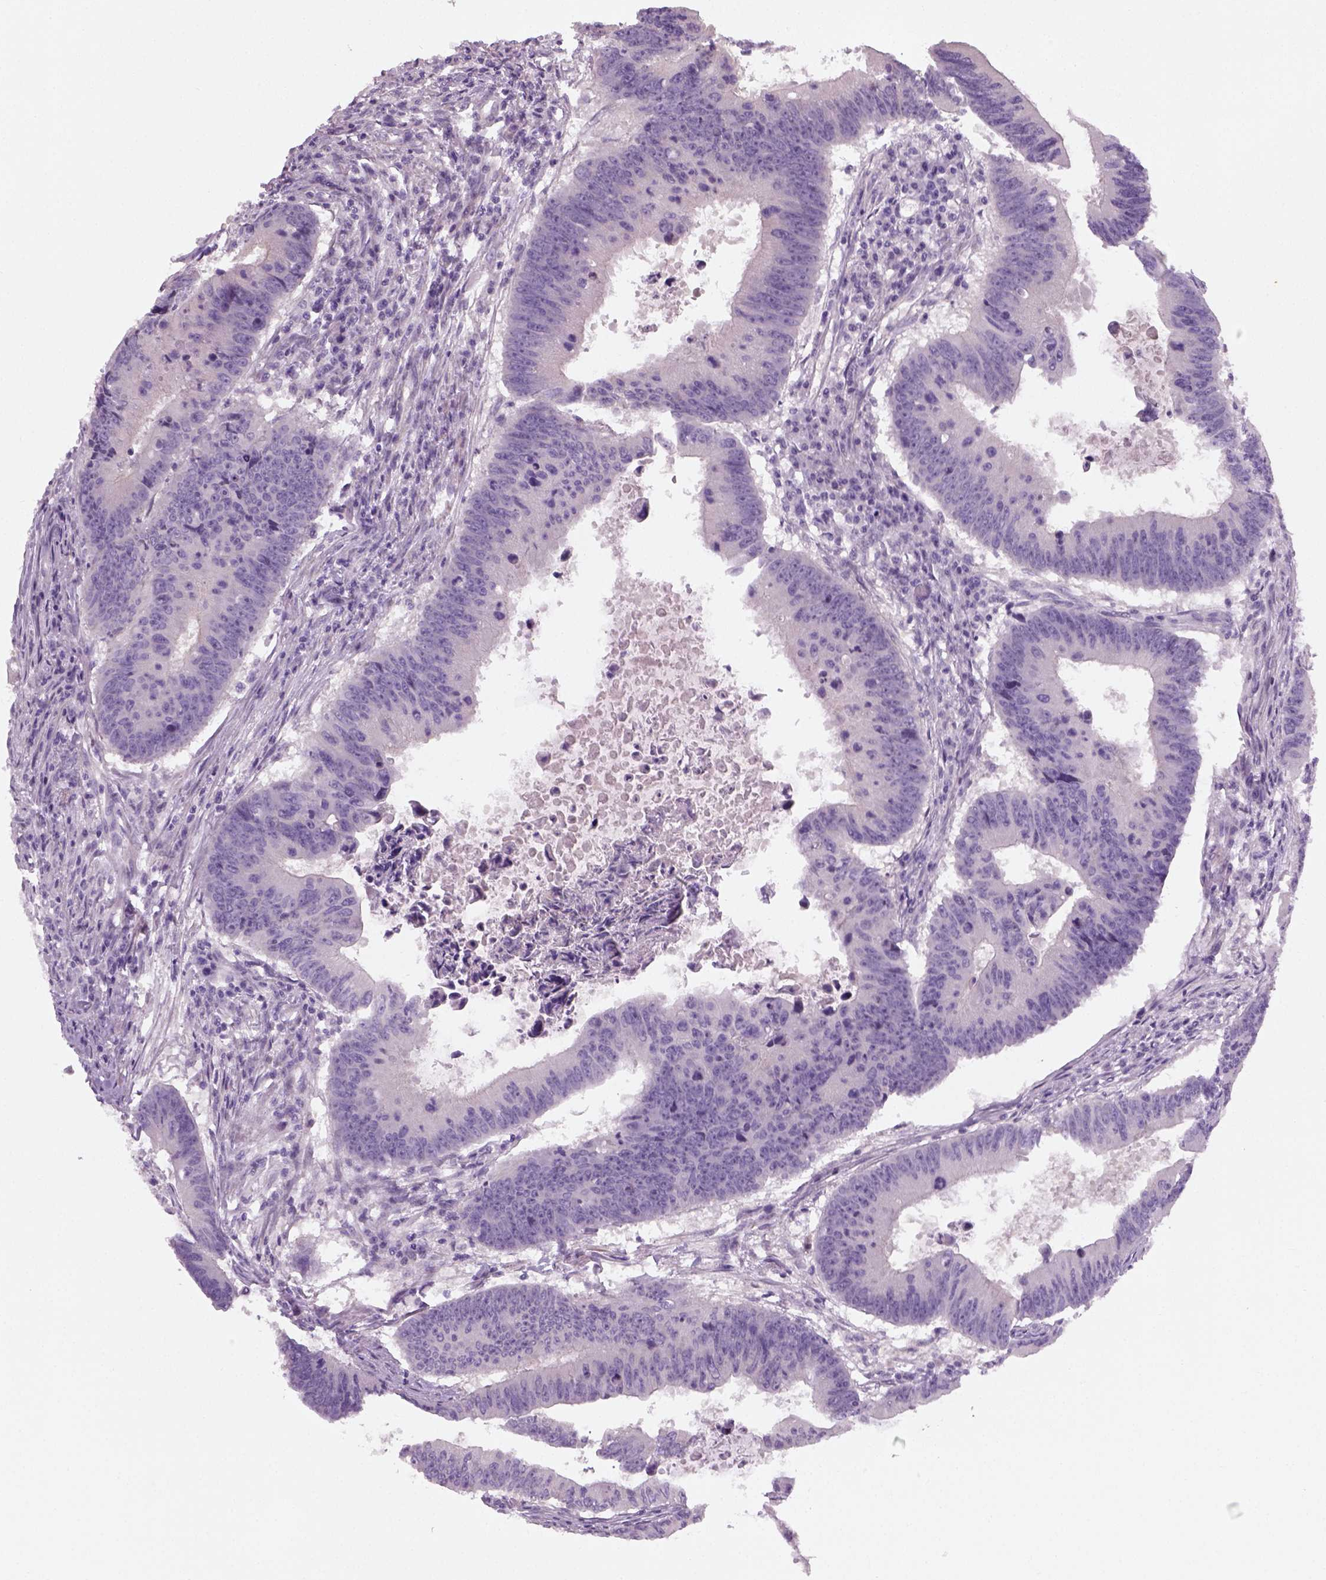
{"staining": {"intensity": "negative", "quantity": "none", "location": "none"}, "tissue": "colorectal cancer", "cell_type": "Tumor cells", "image_type": "cancer", "snomed": [{"axis": "morphology", "description": "Adenocarcinoma, NOS"}, {"axis": "topography", "description": "Colon"}], "caption": "This histopathology image is of adenocarcinoma (colorectal) stained with immunohistochemistry to label a protein in brown with the nuclei are counter-stained blue. There is no positivity in tumor cells.", "gene": "ELOVL3", "patient": {"sex": "female", "age": 87}}